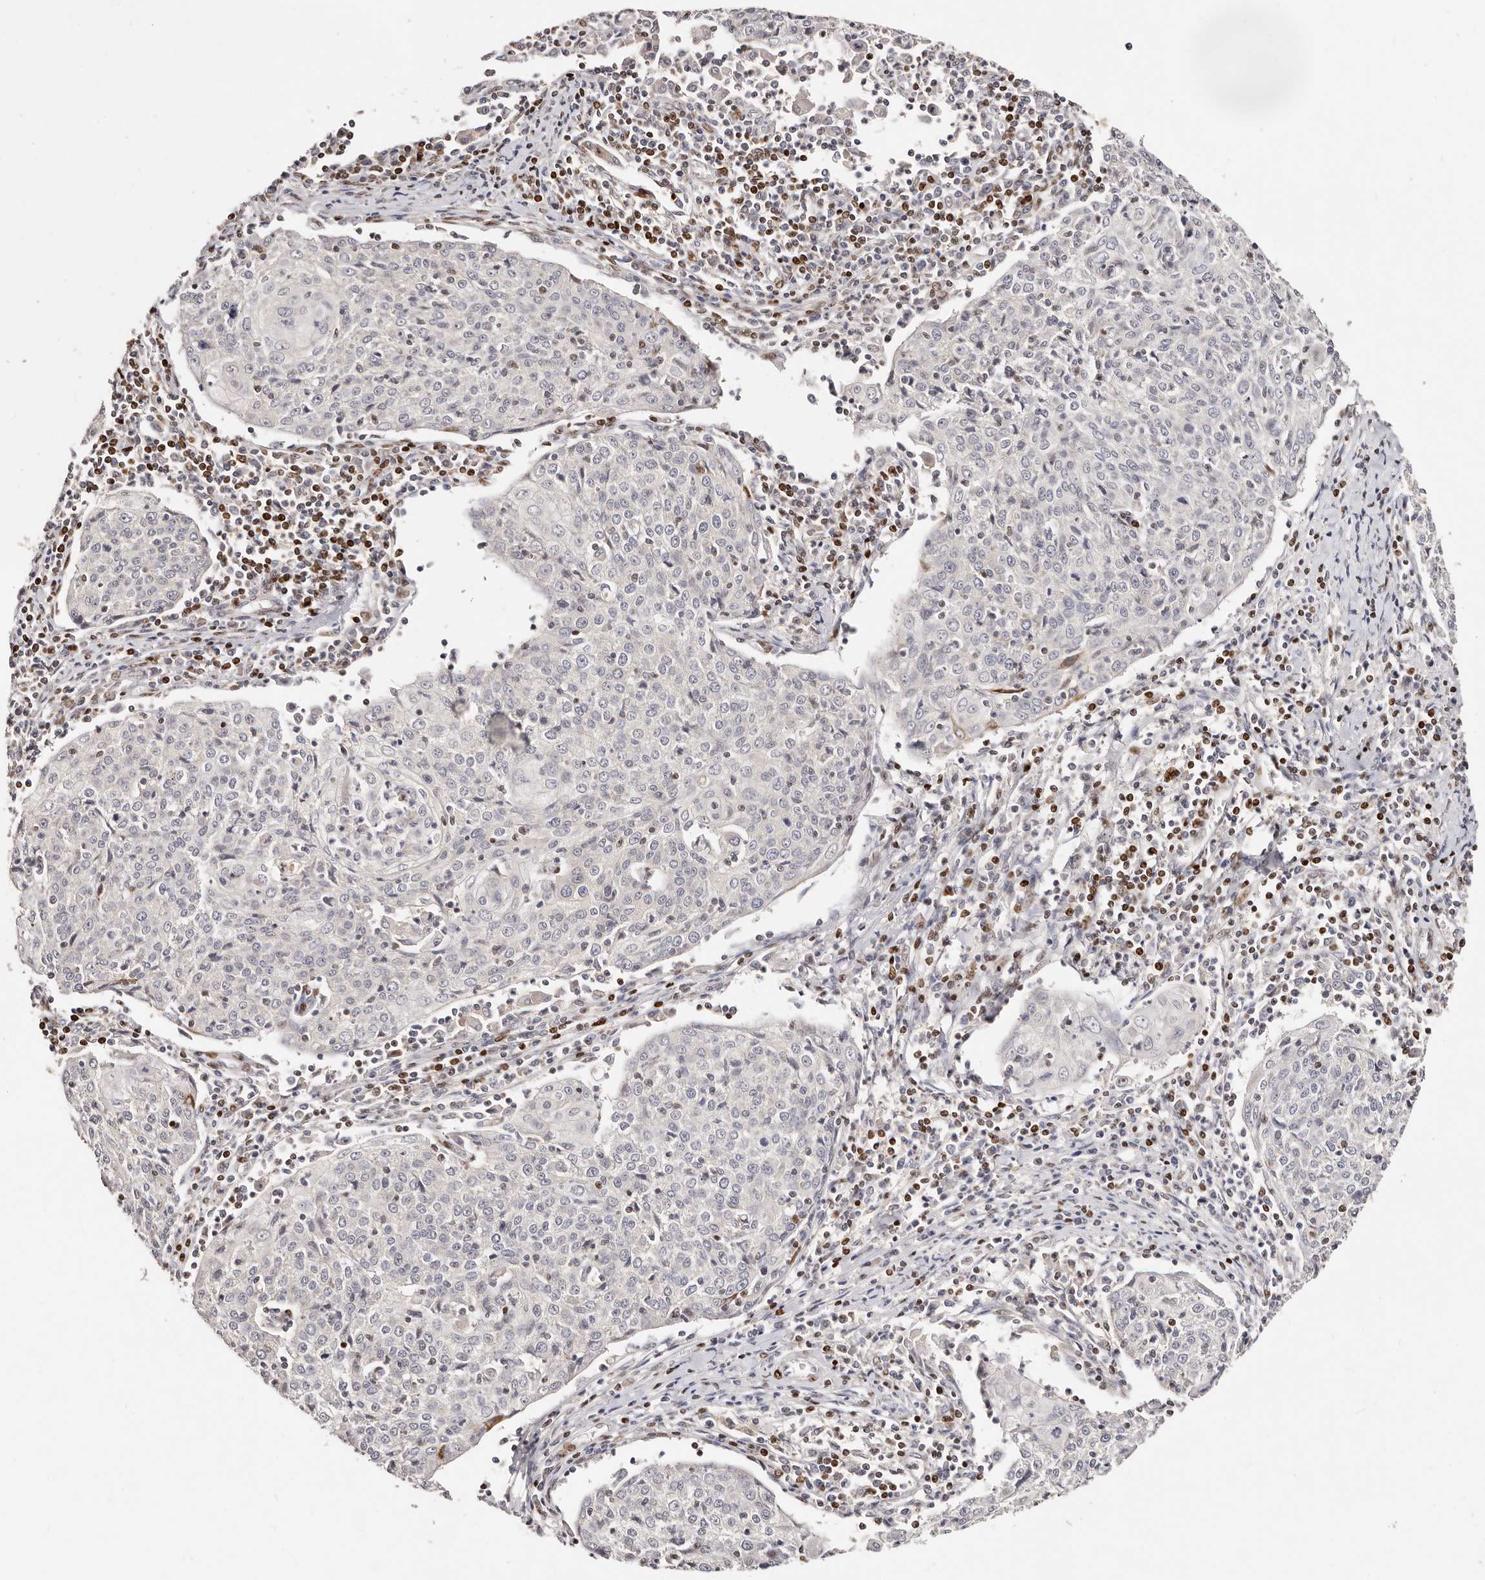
{"staining": {"intensity": "negative", "quantity": "none", "location": "none"}, "tissue": "cervical cancer", "cell_type": "Tumor cells", "image_type": "cancer", "snomed": [{"axis": "morphology", "description": "Squamous cell carcinoma, NOS"}, {"axis": "topography", "description": "Cervix"}], "caption": "The immunohistochemistry image has no significant positivity in tumor cells of cervical squamous cell carcinoma tissue. (Brightfield microscopy of DAB immunohistochemistry at high magnification).", "gene": "IQGAP3", "patient": {"sex": "female", "age": 48}}